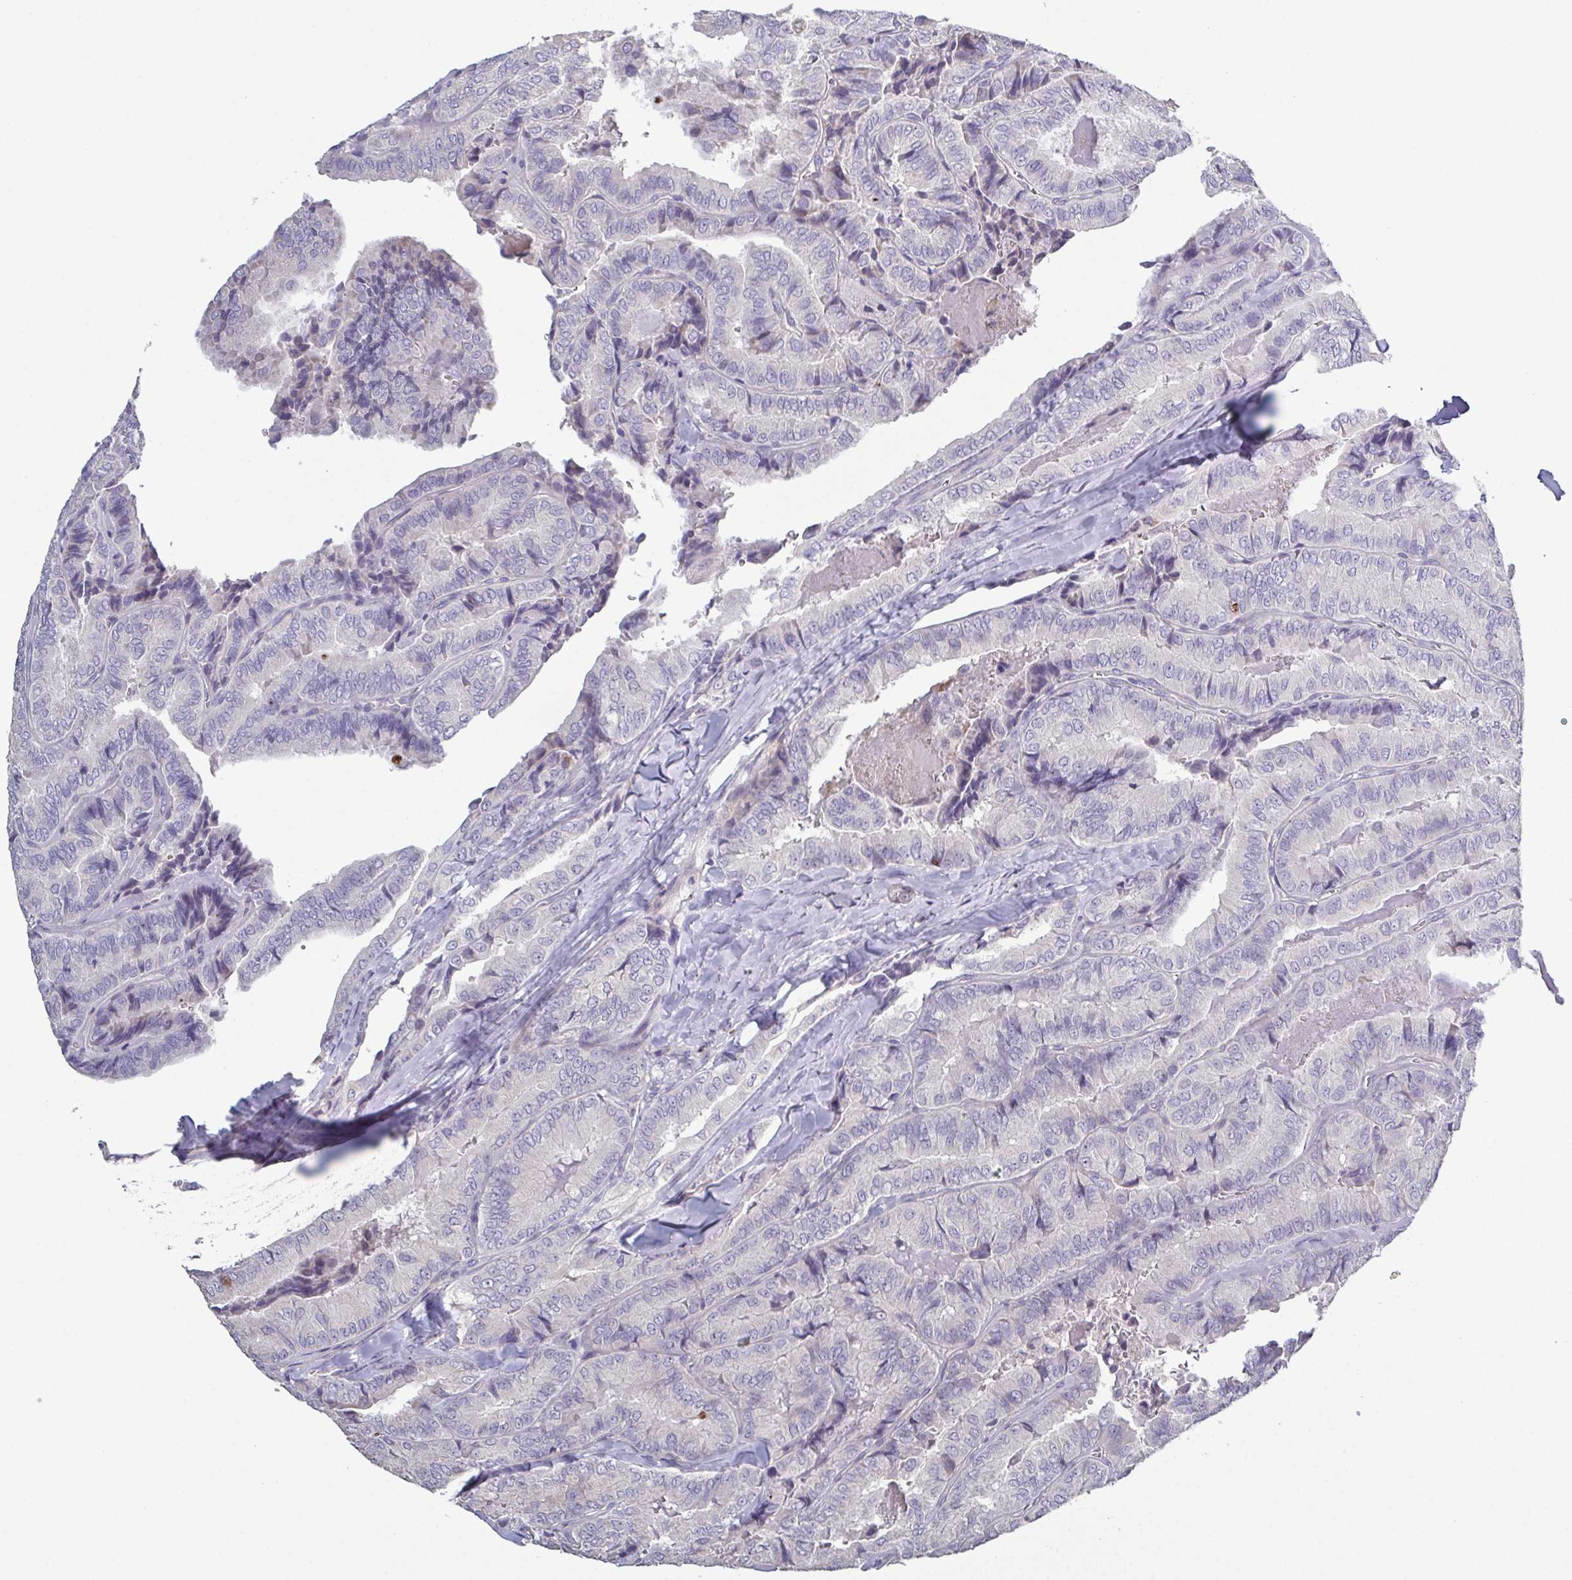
{"staining": {"intensity": "negative", "quantity": "none", "location": "none"}, "tissue": "thyroid cancer", "cell_type": "Tumor cells", "image_type": "cancer", "snomed": [{"axis": "morphology", "description": "Papillary adenocarcinoma, NOS"}, {"axis": "topography", "description": "Thyroid gland"}], "caption": "The micrograph exhibits no staining of tumor cells in thyroid cancer.", "gene": "GLDC", "patient": {"sex": "female", "age": 75}}